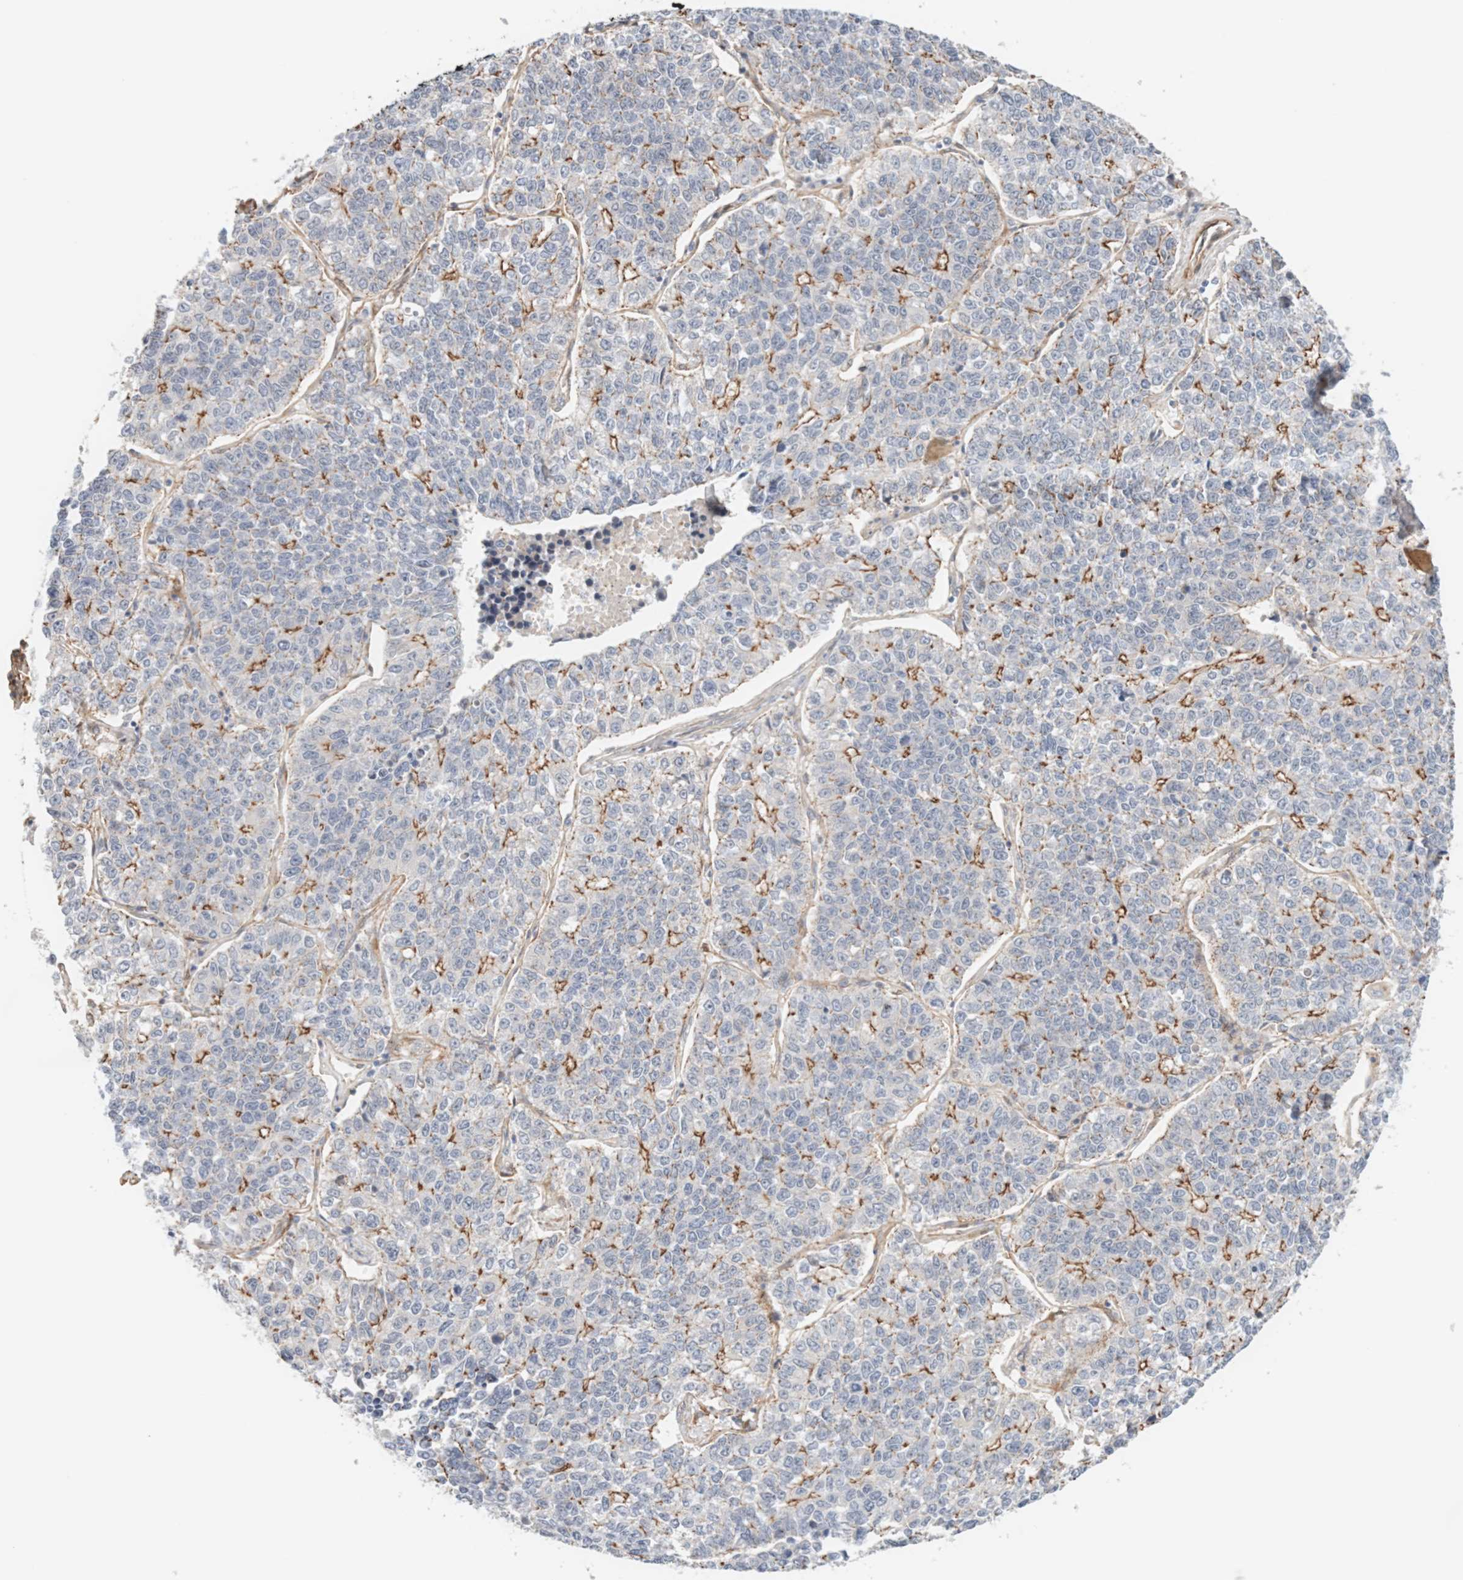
{"staining": {"intensity": "strong", "quantity": "<25%", "location": "cytoplasmic/membranous"}, "tissue": "lung cancer", "cell_type": "Tumor cells", "image_type": "cancer", "snomed": [{"axis": "morphology", "description": "Adenocarcinoma, NOS"}, {"axis": "topography", "description": "Lung"}], "caption": "IHC staining of lung cancer (adenocarcinoma), which displays medium levels of strong cytoplasmic/membranous expression in approximately <25% of tumor cells indicating strong cytoplasmic/membranous protein expression. The staining was performed using DAB (brown) for protein detection and nuclei were counterstained in hematoxylin (blue).", "gene": "LMCD1", "patient": {"sex": "male", "age": 49}}